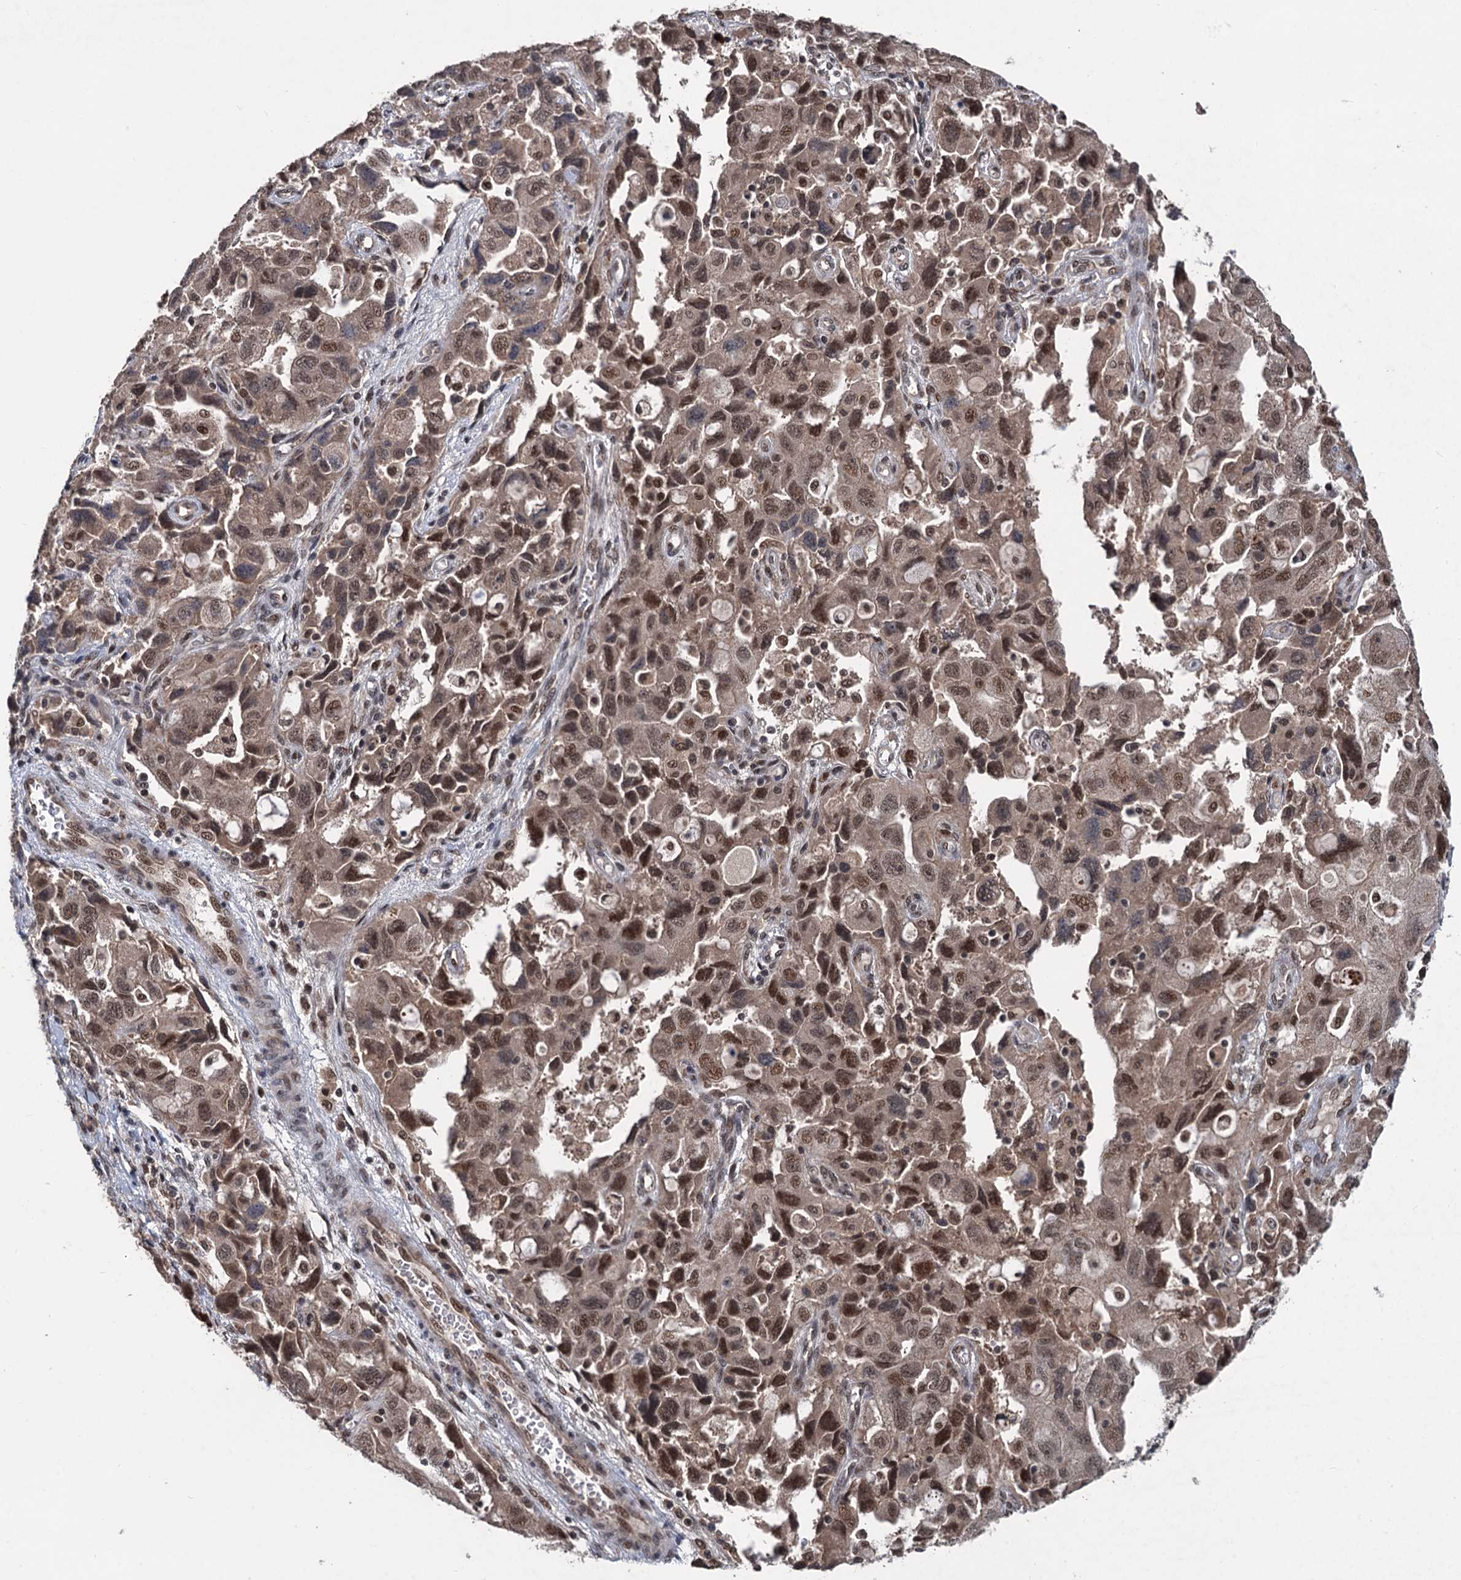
{"staining": {"intensity": "moderate", "quantity": ">75%", "location": "cytoplasmic/membranous,nuclear"}, "tissue": "ovarian cancer", "cell_type": "Tumor cells", "image_type": "cancer", "snomed": [{"axis": "morphology", "description": "Carcinoma, NOS"}, {"axis": "morphology", "description": "Cystadenocarcinoma, serous, NOS"}, {"axis": "topography", "description": "Ovary"}], "caption": "Ovarian cancer tissue exhibits moderate cytoplasmic/membranous and nuclear expression in about >75% of tumor cells (brown staining indicates protein expression, while blue staining denotes nuclei).", "gene": "RASSF4", "patient": {"sex": "female", "age": 69}}